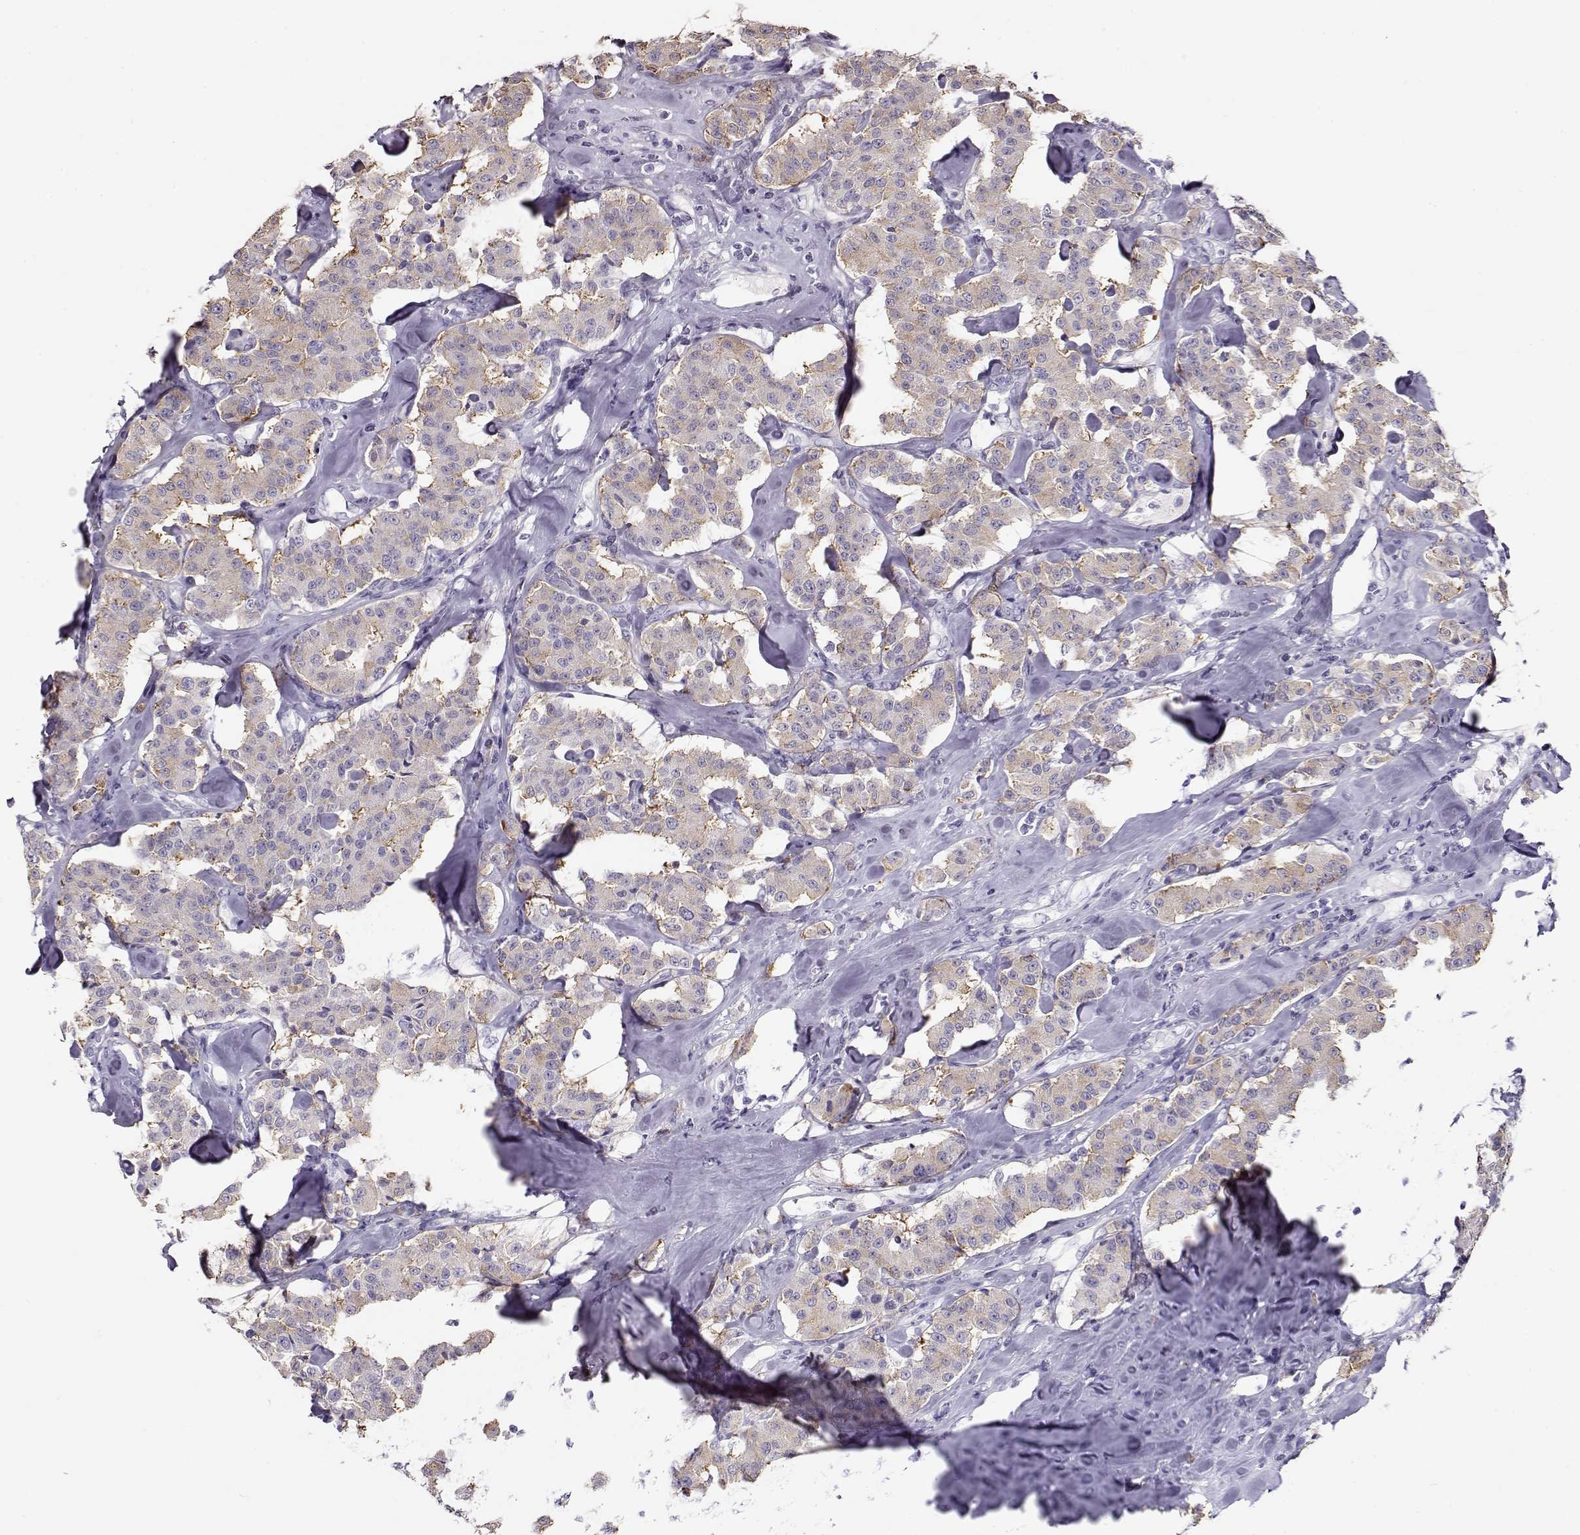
{"staining": {"intensity": "weak", "quantity": "<25%", "location": "cytoplasmic/membranous"}, "tissue": "carcinoid", "cell_type": "Tumor cells", "image_type": "cancer", "snomed": [{"axis": "morphology", "description": "Carcinoid, malignant, NOS"}, {"axis": "topography", "description": "Pancreas"}], "caption": "Tumor cells show no significant staining in carcinoid. (DAB immunohistochemistry with hematoxylin counter stain).", "gene": "RBM44", "patient": {"sex": "male", "age": 41}}